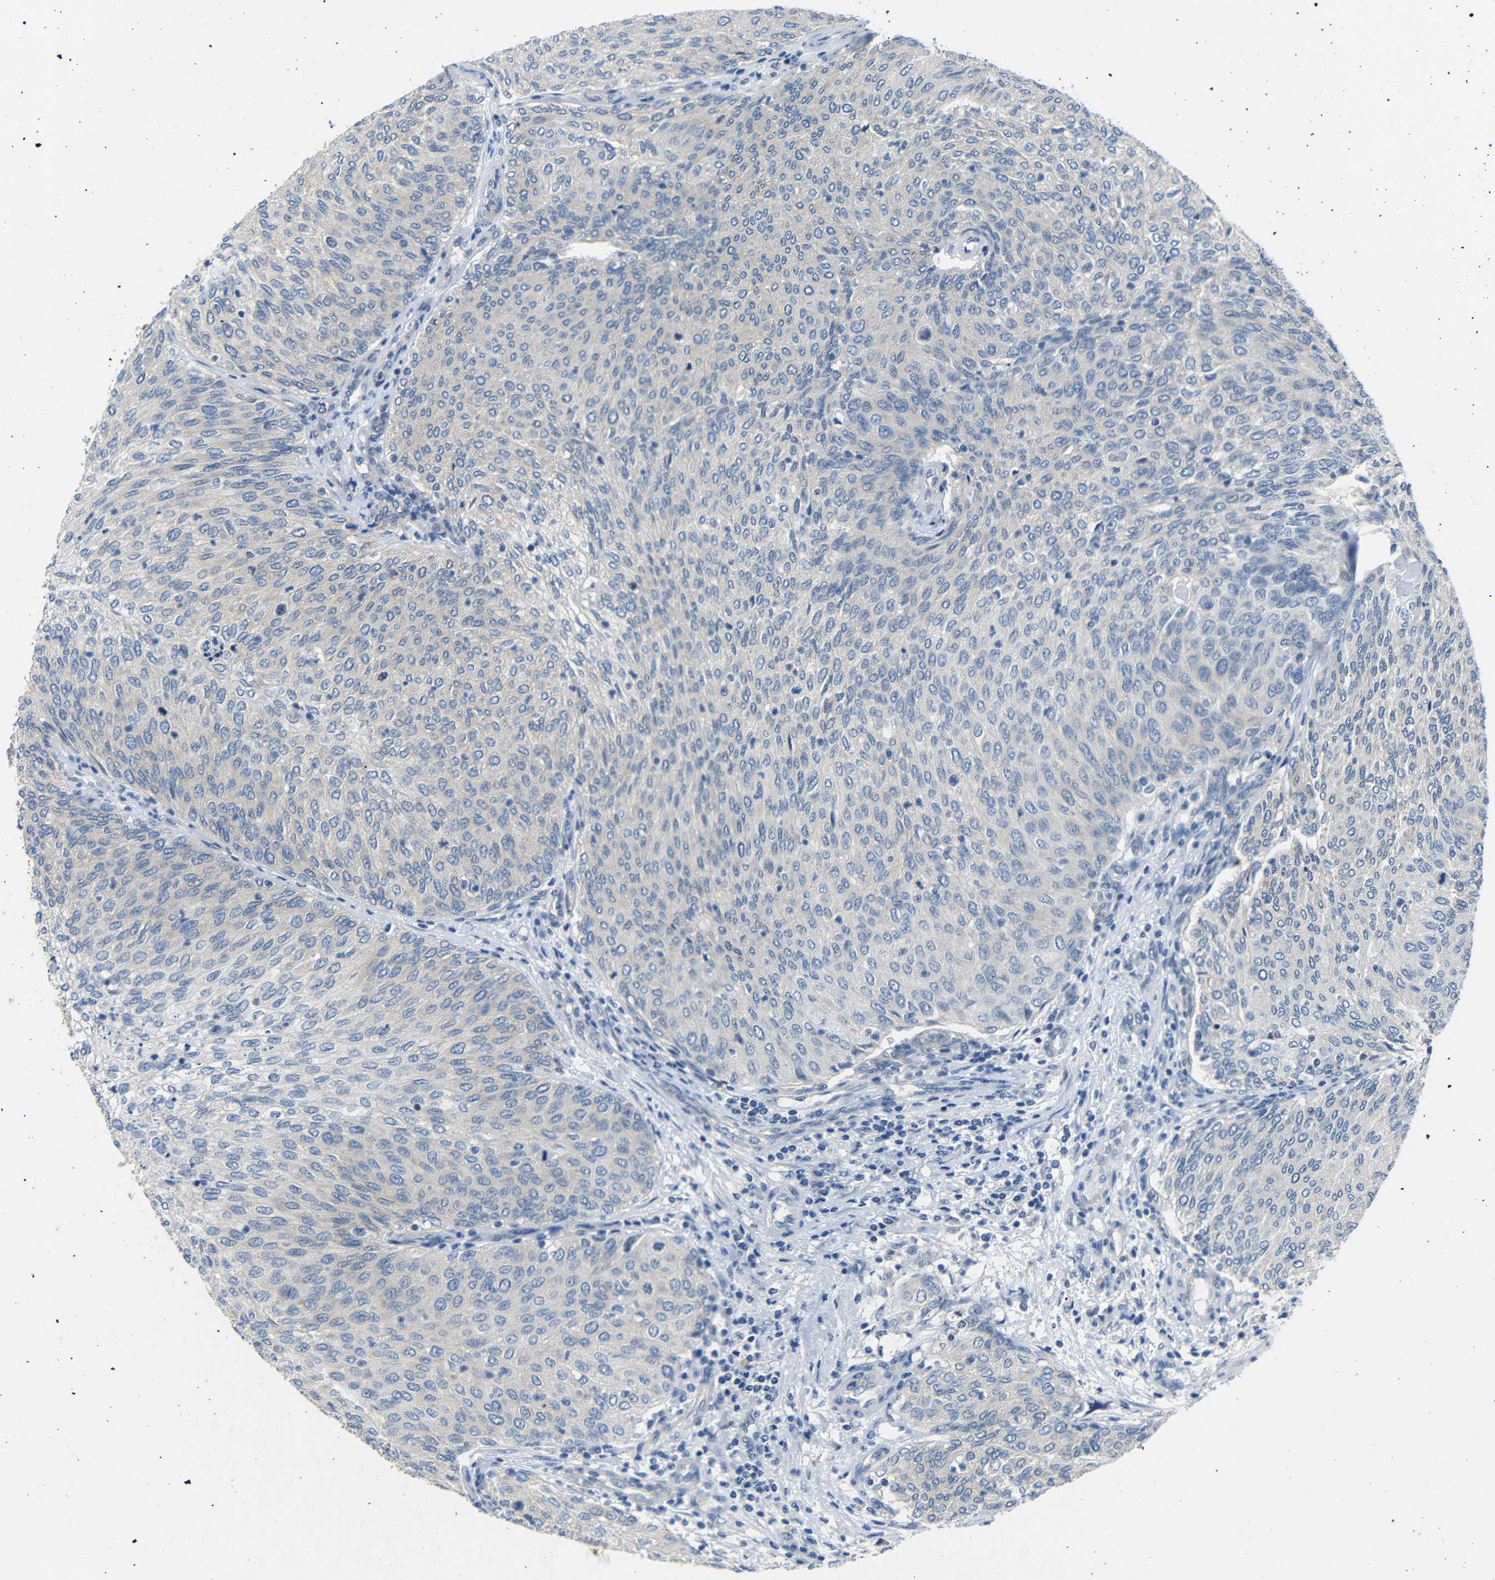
{"staining": {"intensity": "negative", "quantity": "none", "location": "none"}, "tissue": "urothelial cancer", "cell_type": "Tumor cells", "image_type": "cancer", "snomed": [{"axis": "morphology", "description": "Urothelial carcinoma, Low grade"}, {"axis": "topography", "description": "Urinary bladder"}], "caption": "Immunohistochemical staining of urothelial cancer shows no significant staining in tumor cells.", "gene": "DCP1A", "patient": {"sex": "female", "age": 79}}